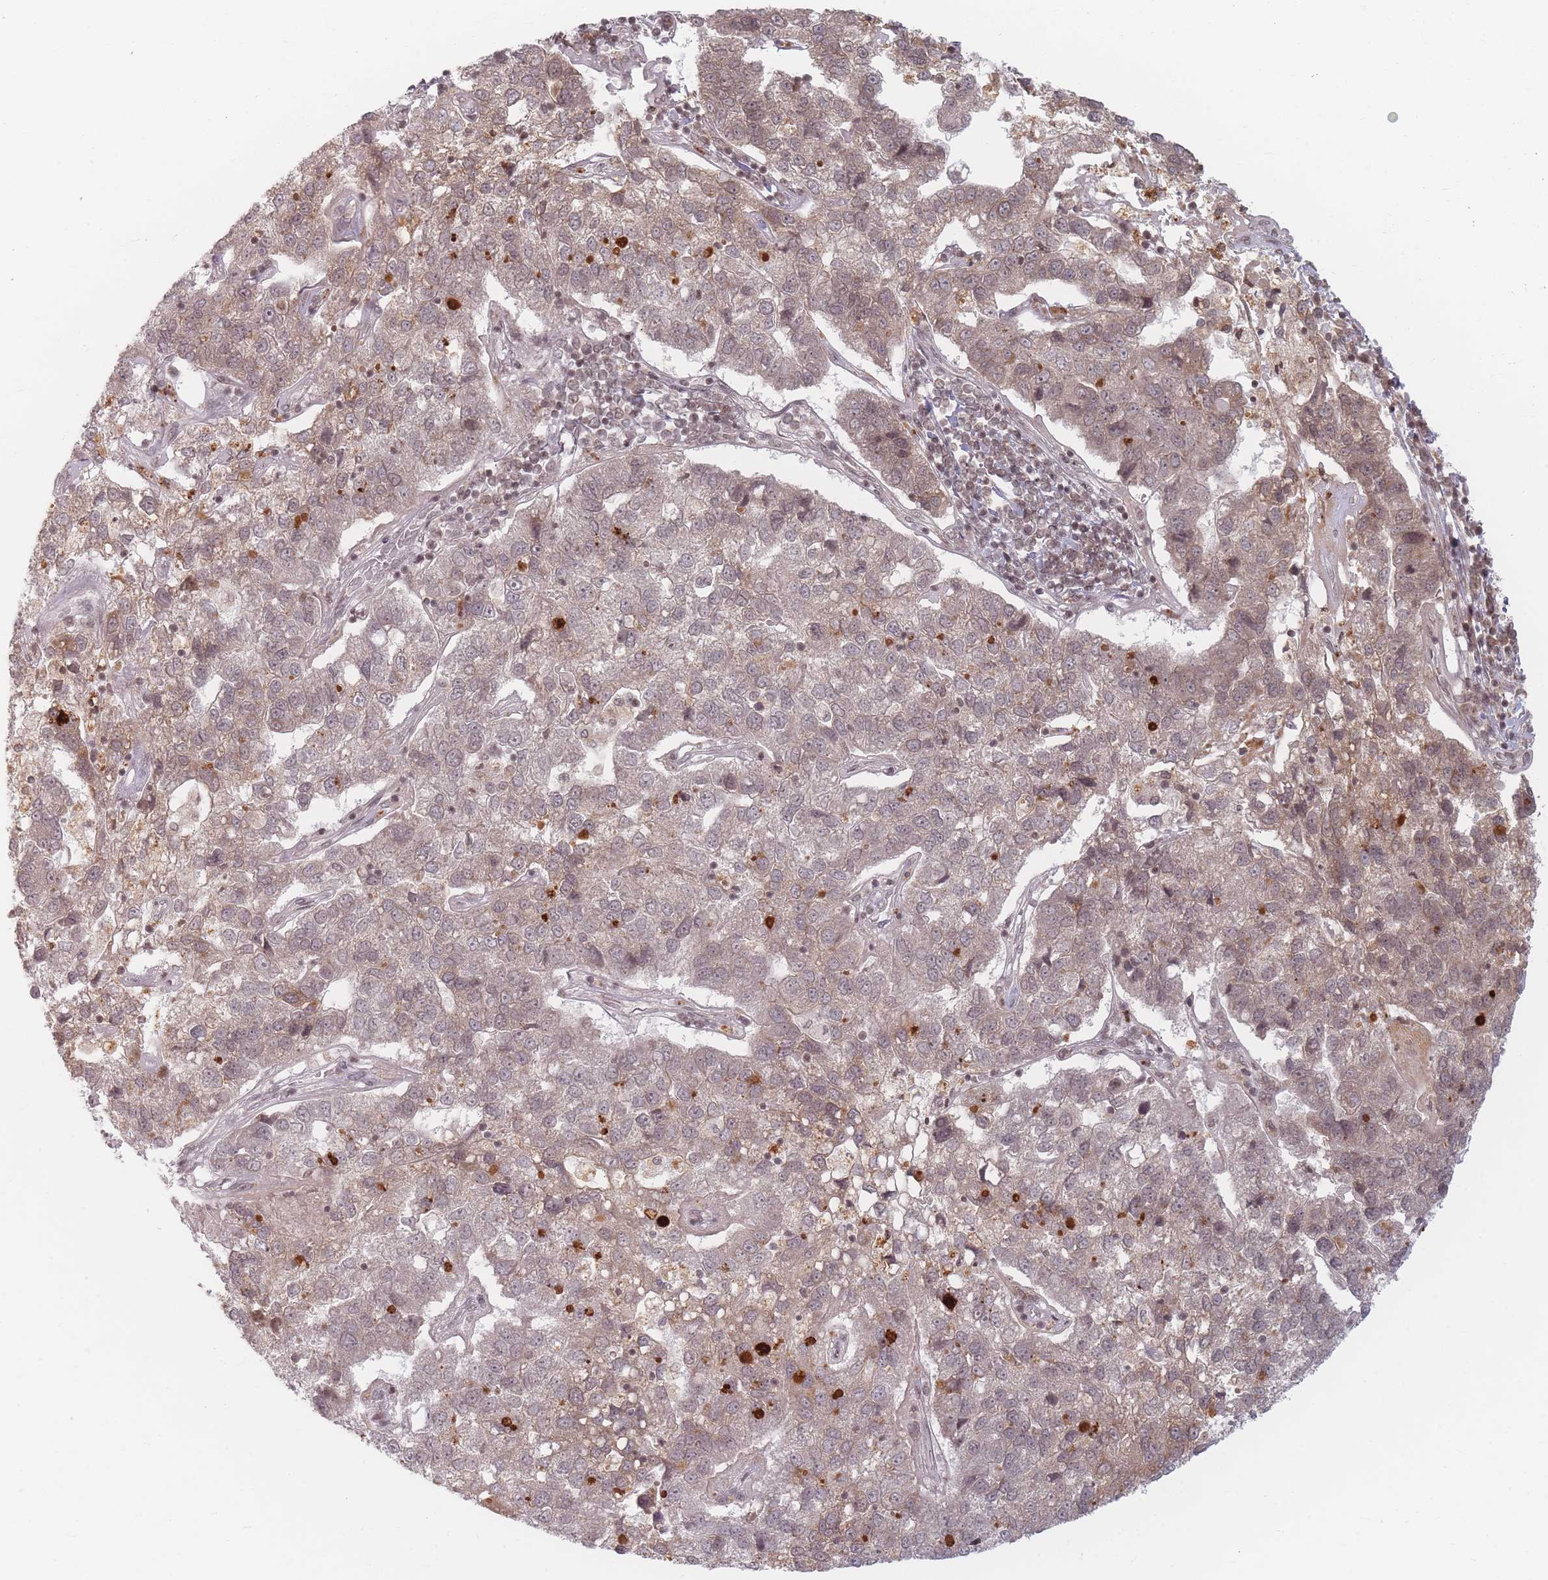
{"staining": {"intensity": "weak", "quantity": ">75%", "location": "cytoplasmic/membranous,nuclear"}, "tissue": "pancreatic cancer", "cell_type": "Tumor cells", "image_type": "cancer", "snomed": [{"axis": "morphology", "description": "Adenocarcinoma, NOS"}, {"axis": "topography", "description": "Pancreas"}], "caption": "Brown immunohistochemical staining in adenocarcinoma (pancreatic) shows weak cytoplasmic/membranous and nuclear positivity in about >75% of tumor cells. (Stains: DAB (3,3'-diaminobenzidine) in brown, nuclei in blue, Microscopy: brightfield microscopy at high magnification).", "gene": "SPATA45", "patient": {"sex": "female", "age": 61}}